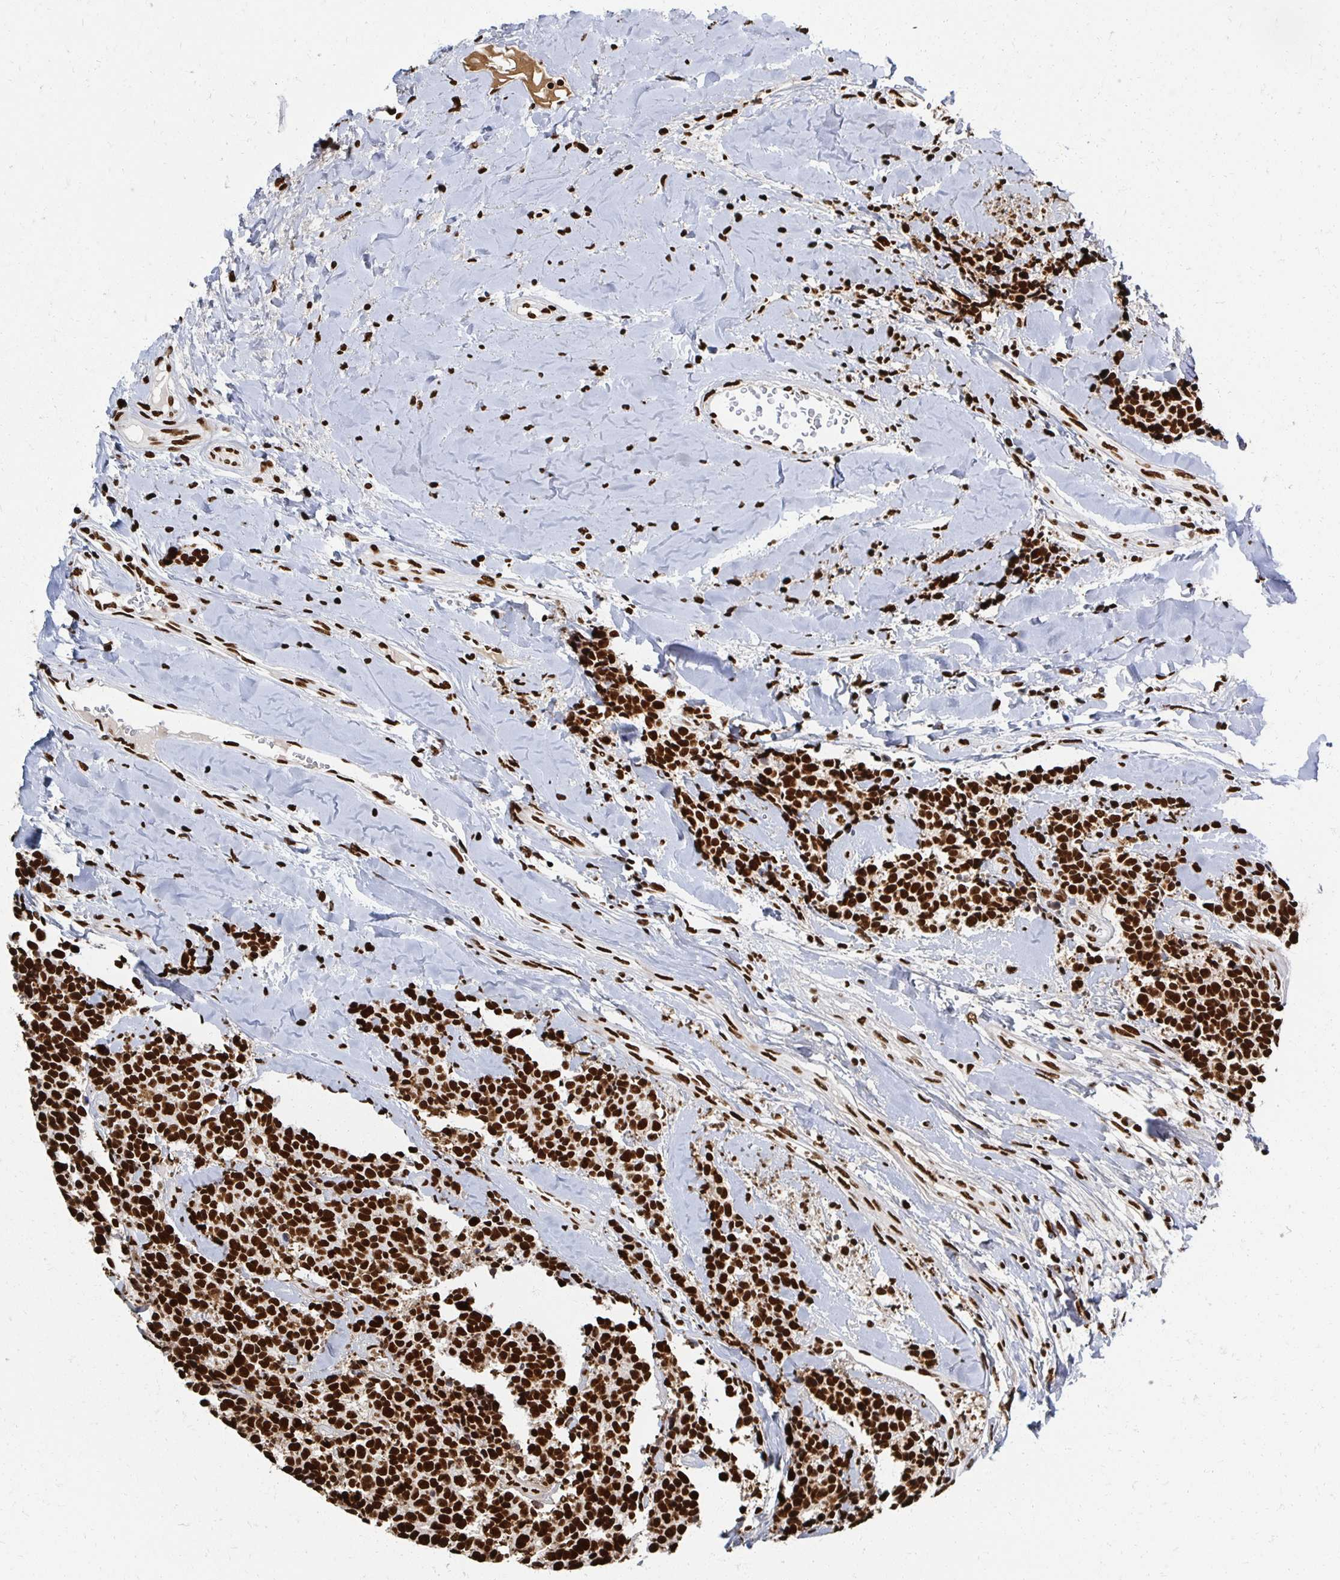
{"staining": {"intensity": "strong", "quantity": ">75%", "location": "nuclear"}, "tissue": "carcinoid", "cell_type": "Tumor cells", "image_type": "cancer", "snomed": [{"axis": "morphology", "description": "Carcinoid, malignant, NOS"}, {"axis": "topography", "description": "Skin"}], "caption": "Carcinoid stained with DAB immunohistochemistry (IHC) reveals high levels of strong nuclear positivity in approximately >75% of tumor cells.", "gene": "RBBP7", "patient": {"sex": "female", "age": 79}}